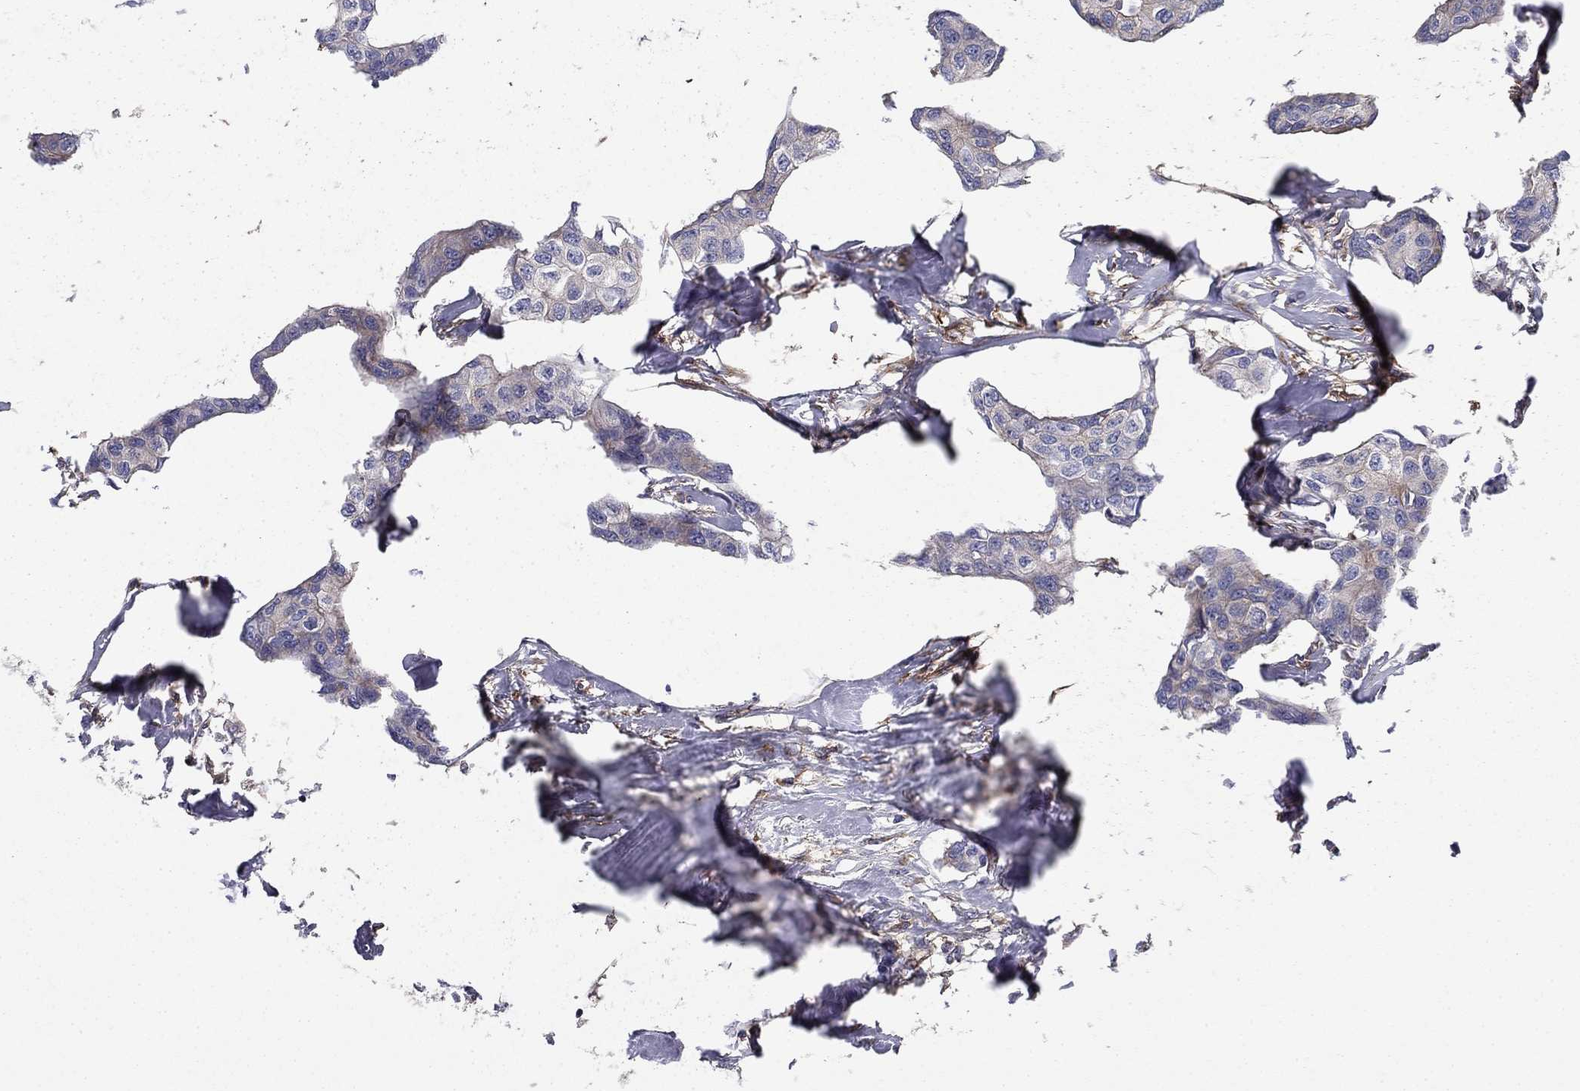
{"staining": {"intensity": "negative", "quantity": "none", "location": "none"}, "tissue": "breast cancer", "cell_type": "Tumor cells", "image_type": "cancer", "snomed": [{"axis": "morphology", "description": "Duct carcinoma"}, {"axis": "topography", "description": "Breast"}], "caption": "Breast intraductal carcinoma was stained to show a protein in brown. There is no significant positivity in tumor cells.", "gene": "EHBP1L1", "patient": {"sex": "female", "age": 80}}